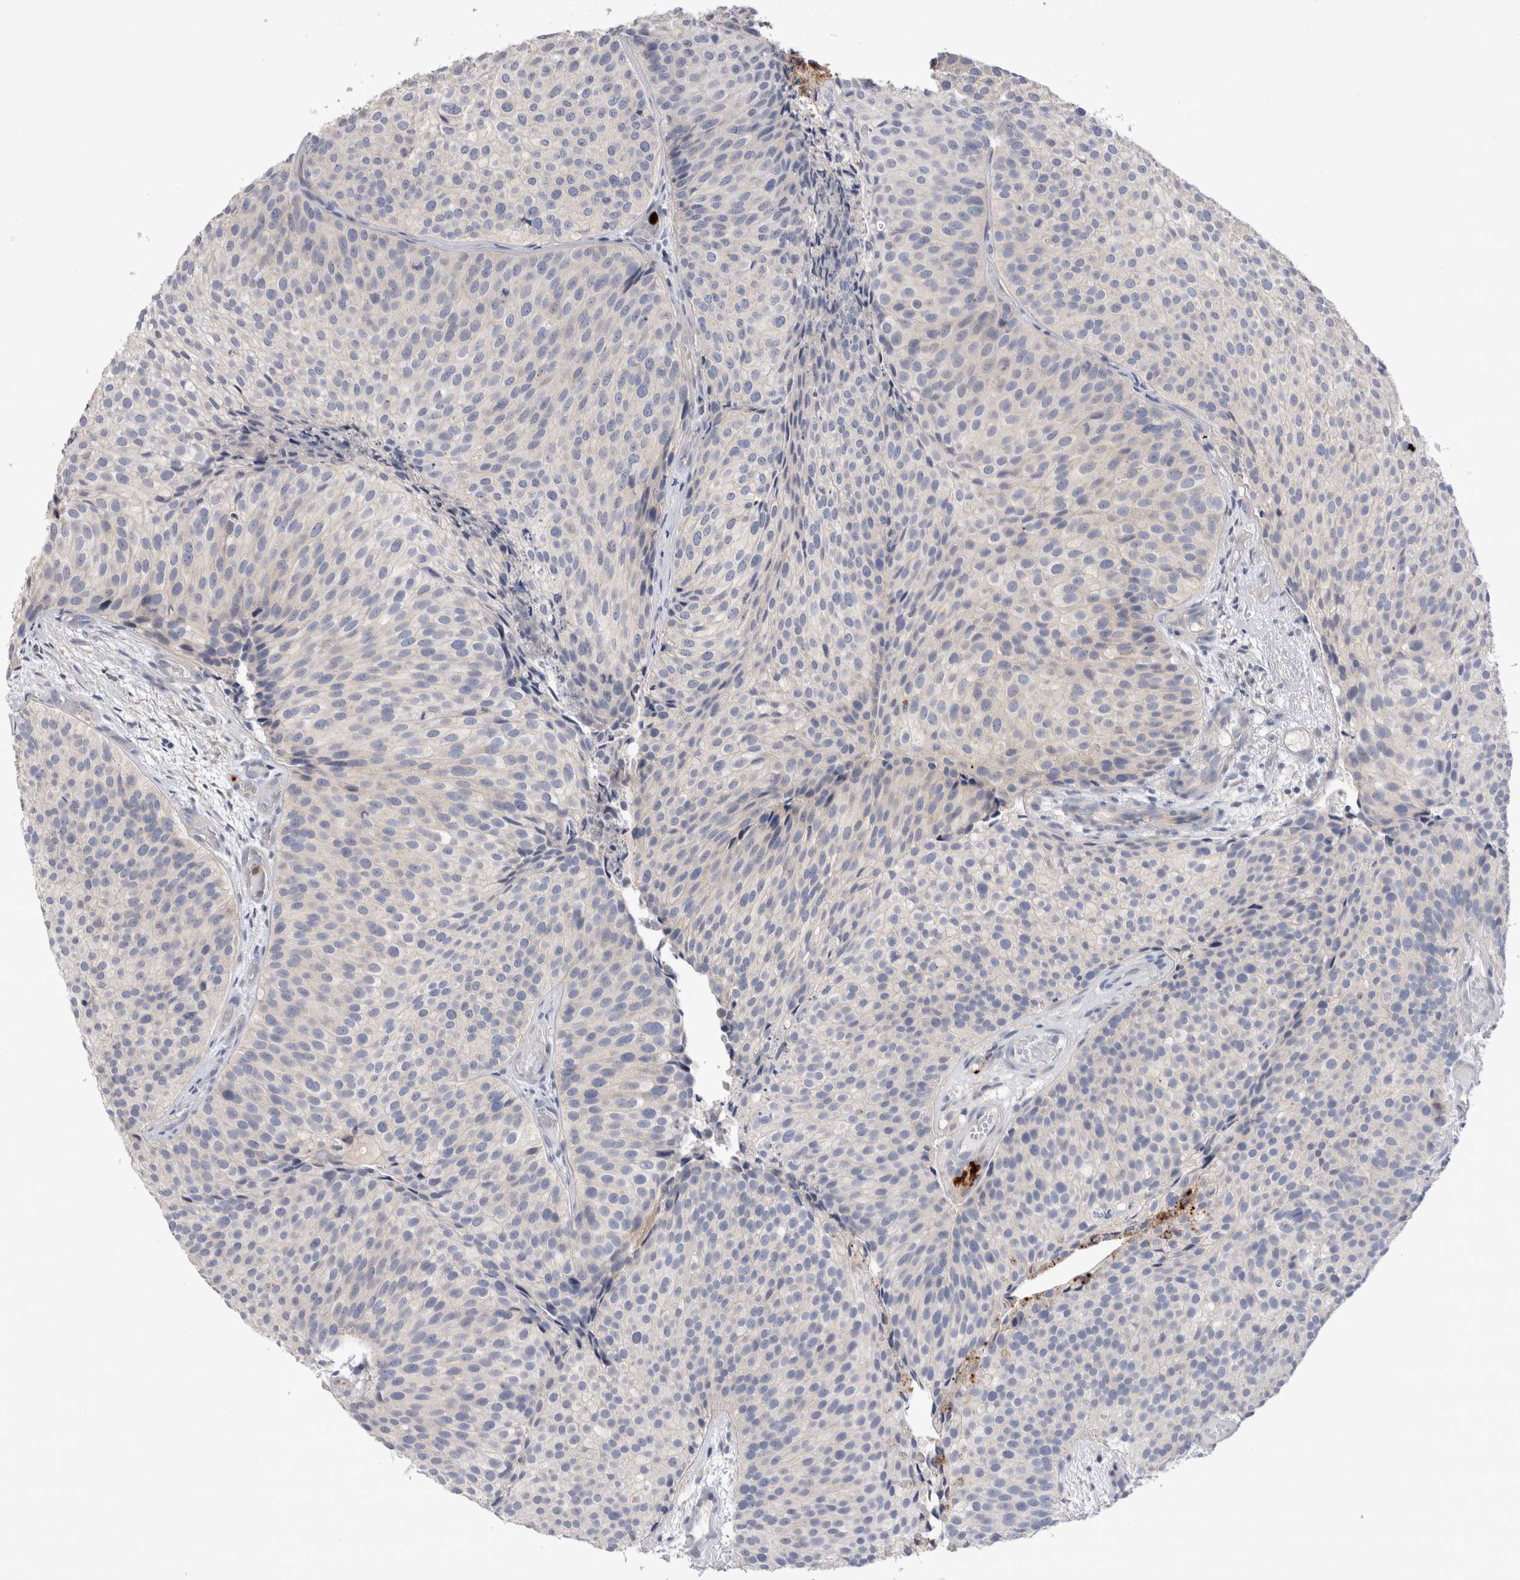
{"staining": {"intensity": "negative", "quantity": "none", "location": "none"}, "tissue": "urothelial cancer", "cell_type": "Tumor cells", "image_type": "cancer", "snomed": [{"axis": "morphology", "description": "Urothelial carcinoma, Low grade"}, {"axis": "topography", "description": "Urinary bladder"}], "caption": "DAB (3,3'-diaminobenzidine) immunohistochemical staining of human urothelial cancer displays no significant staining in tumor cells.", "gene": "NXT2", "patient": {"sex": "male", "age": 86}}